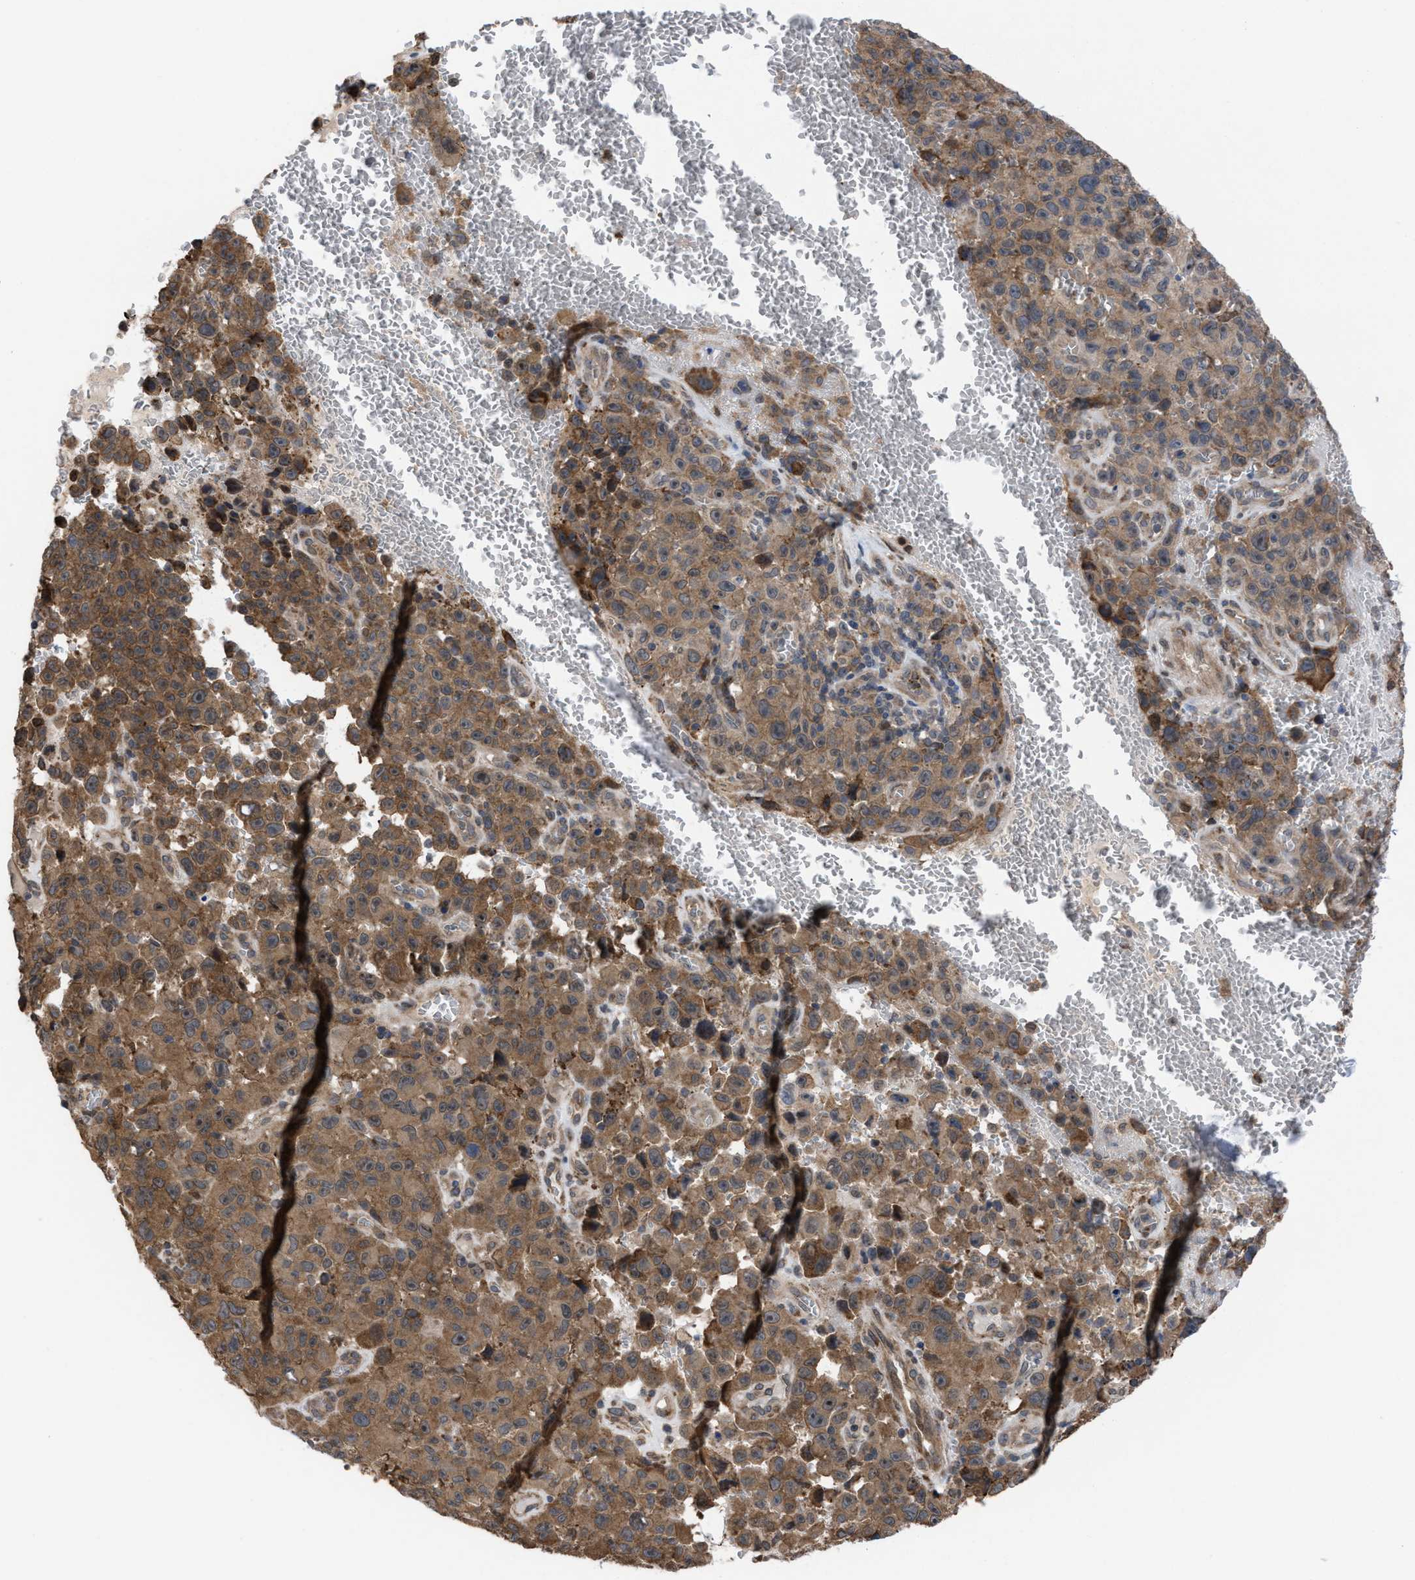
{"staining": {"intensity": "moderate", "quantity": ">75%", "location": "cytoplasmic/membranous"}, "tissue": "melanoma", "cell_type": "Tumor cells", "image_type": "cancer", "snomed": [{"axis": "morphology", "description": "Malignant melanoma, NOS"}, {"axis": "topography", "description": "Skin"}], "caption": "Protein analysis of malignant melanoma tissue displays moderate cytoplasmic/membranous expression in about >75% of tumor cells.", "gene": "TP53BP2", "patient": {"sex": "female", "age": 82}}